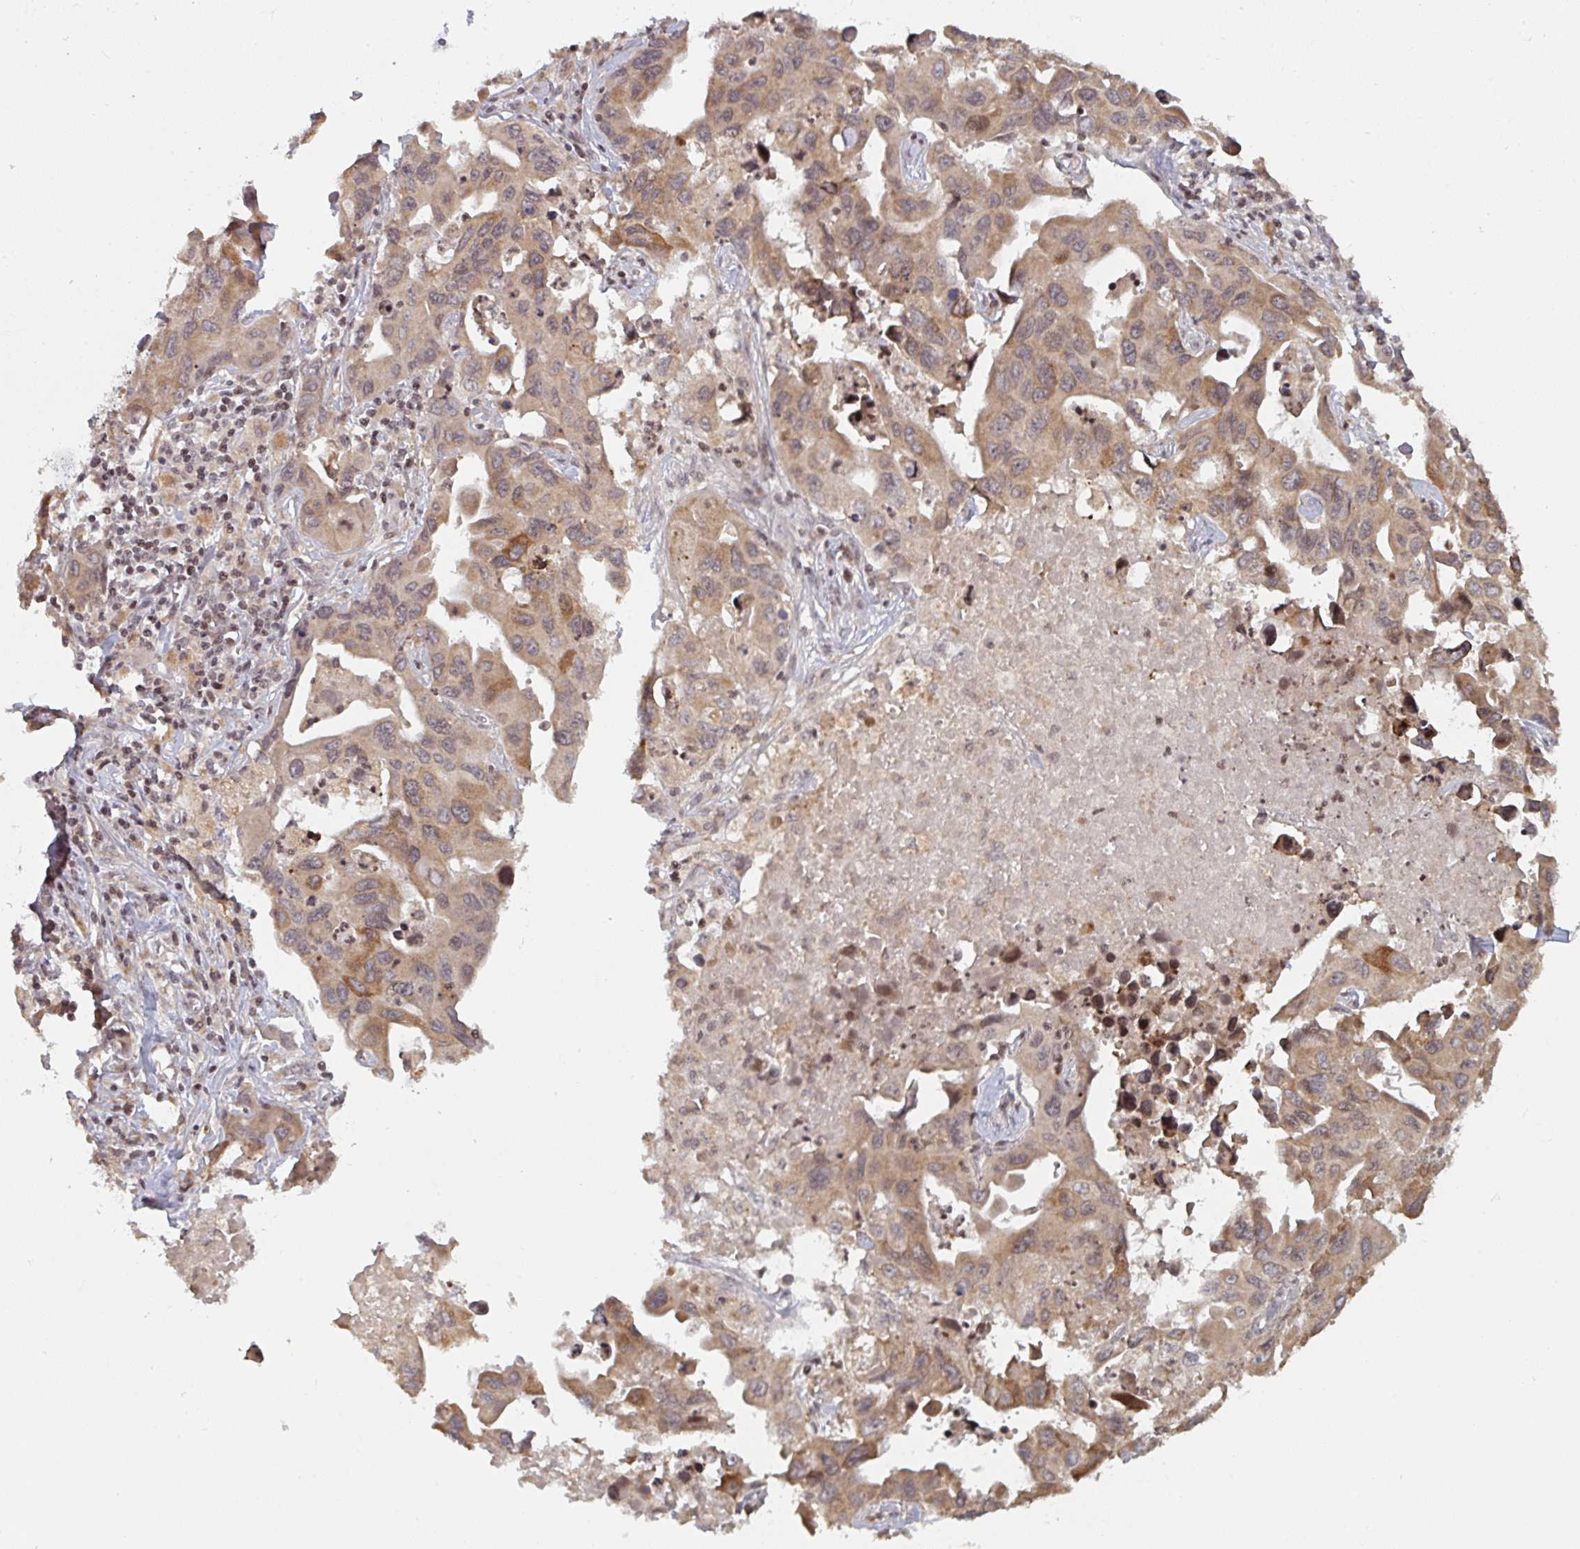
{"staining": {"intensity": "moderate", "quantity": "<25%", "location": "cytoplasmic/membranous,nuclear"}, "tissue": "lung cancer", "cell_type": "Tumor cells", "image_type": "cancer", "snomed": [{"axis": "morphology", "description": "Adenocarcinoma, NOS"}, {"axis": "topography", "description": "Lung"}], "caption": "High-power microscopy captured an immunohistochemistry photomicrograph of lung adenocarcinoma, revealing moderate cytoplasmic/membranous and nuclear expression in approximately <25% of tumor cells.", "gene": "DCST1", "patient": {"sex": "male", "age": 64}}